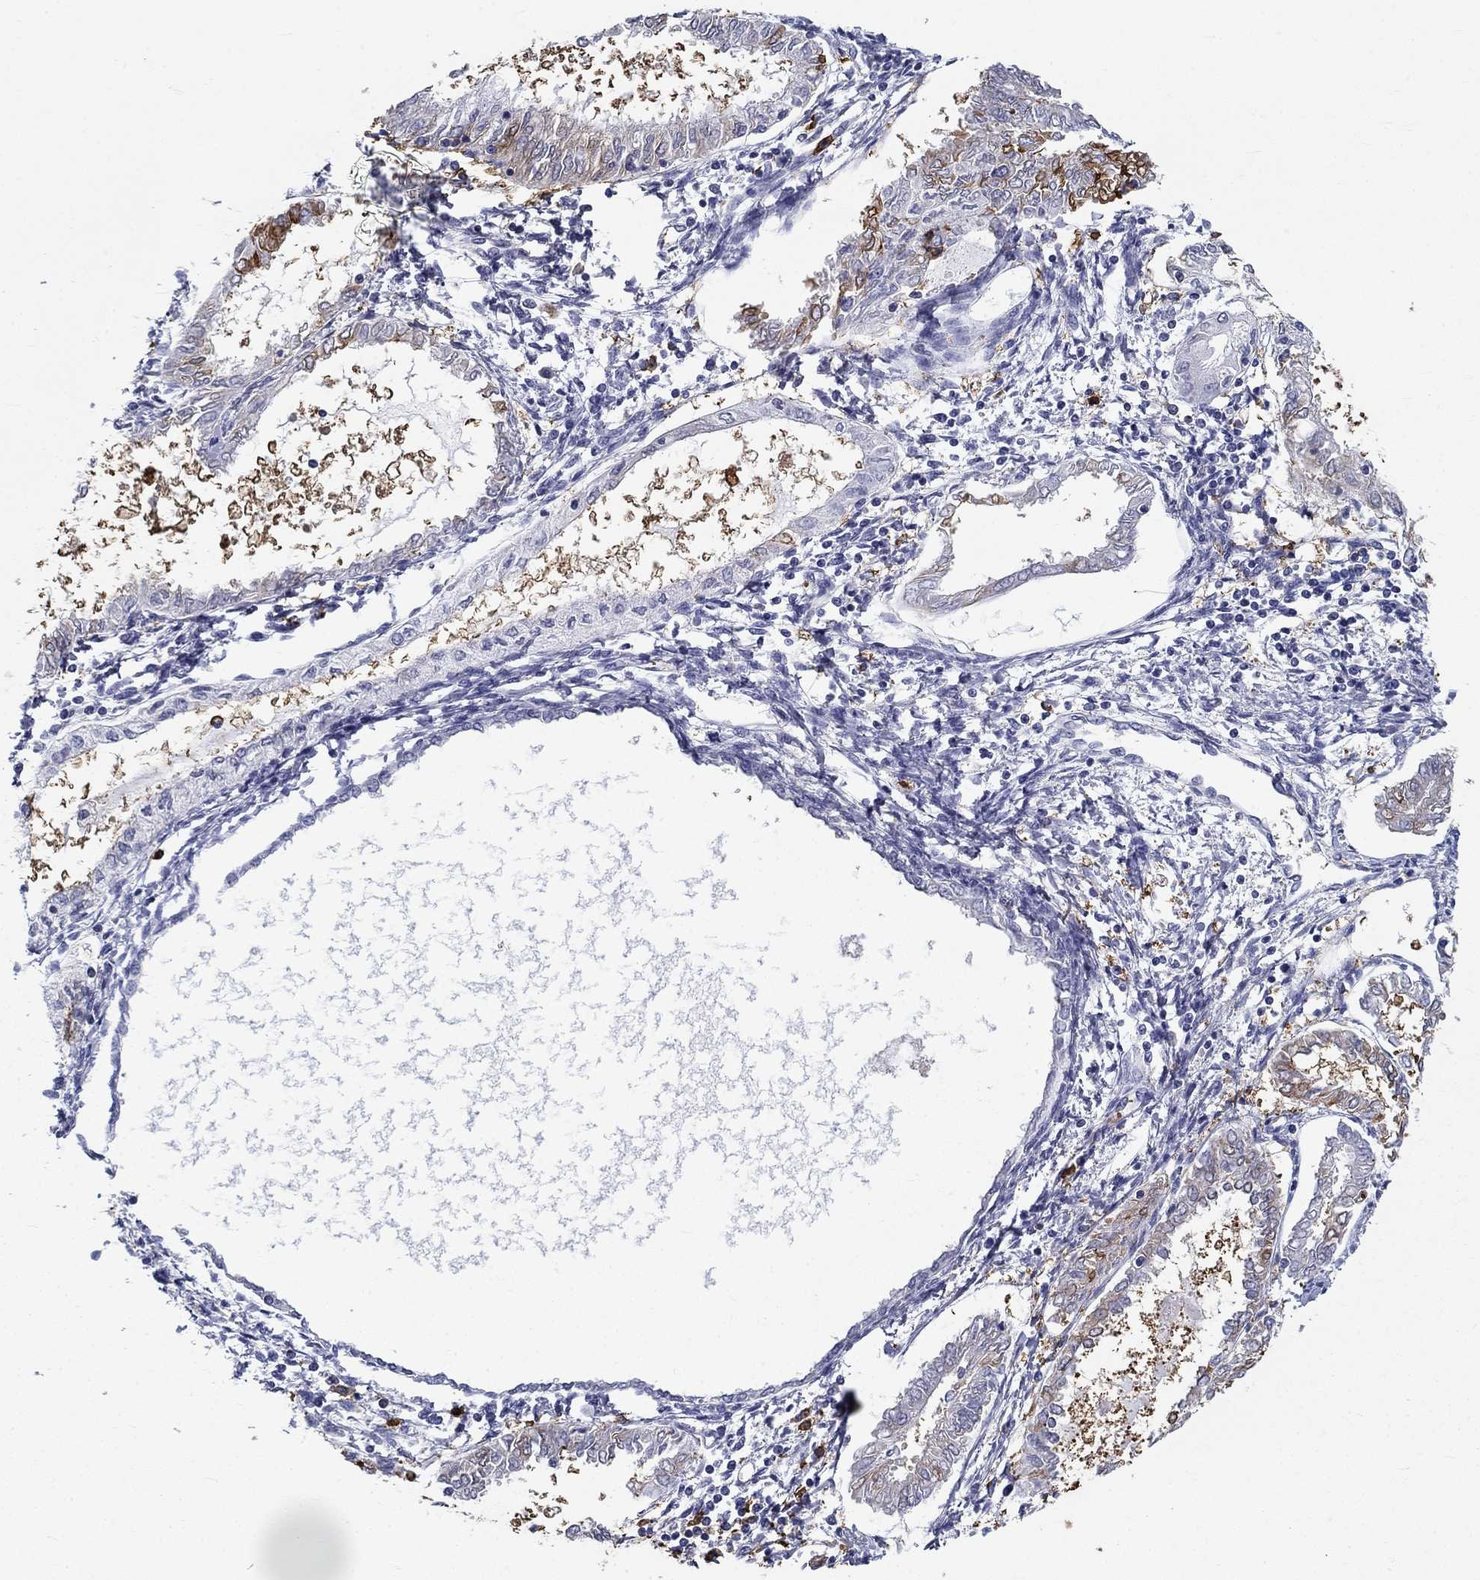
{"staining": {"intensity": "negative", "quantity": "none", "location": "none"}, "tissue": "endometrial cancer", "cell_type": "Tumor cells", "image_type": "cancer", "snomed": [{"axis": "morphology", "description": "Adenocarcinoma, NOS"}, {"axis": "topography", "description": "Endometrium"}], "caption": "A micrograph of endometrial adenocarcinoma stained for a protein exhibits no brown staining in tumor cells.", "gene": "IGSF8", "patient": {"sex": "female", "age": 68}}